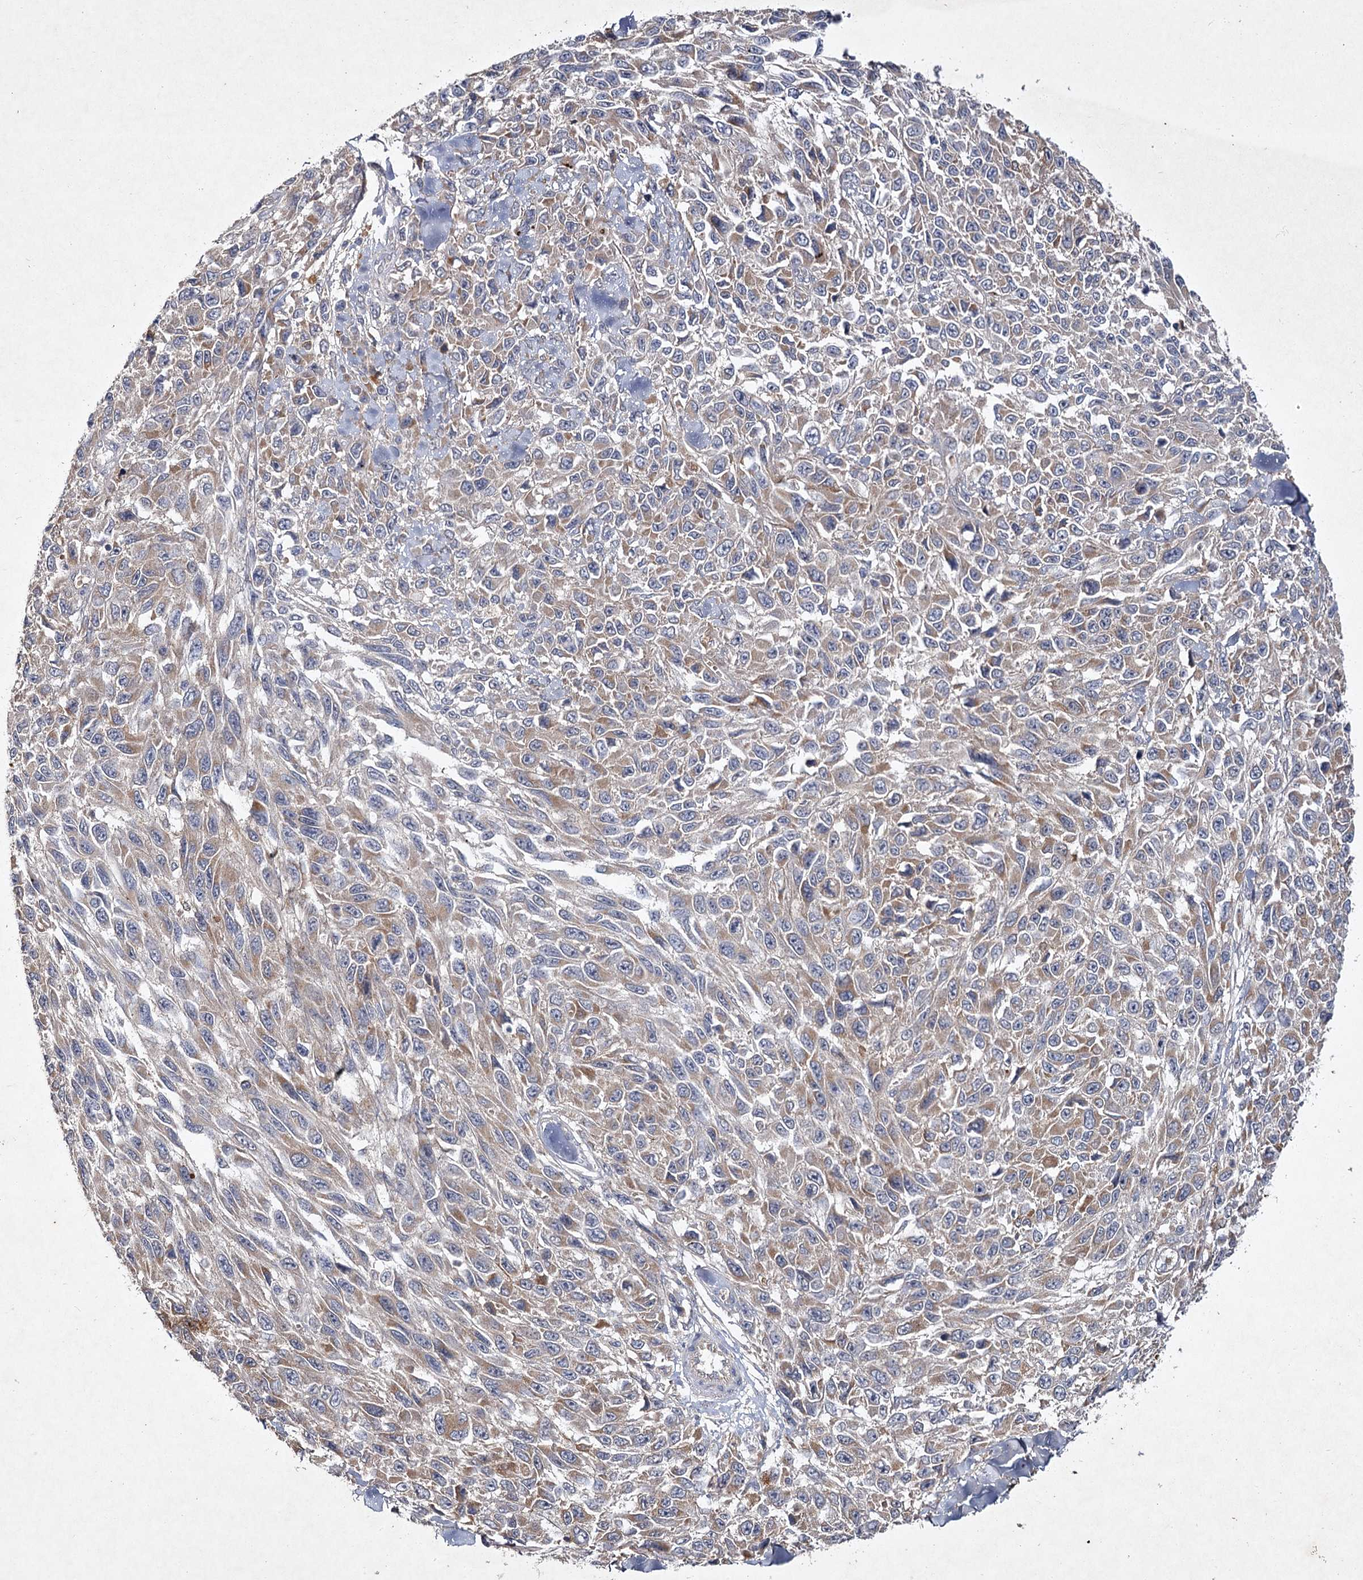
{"staining": {"intensity": "weak", "quantity": ">75%", "location": "cytoplasmic/membranous"}, "tissue": "melanoma", "cell_type": "Tumor cells", "image_type": "cancer", "snomed": [{"axis": "morphology", "description": "Malignant melanoma, NOS"}, {"axis": "topography", "description": "Skin"}], "caption": "Protein expression analysis of malignant melanoma exhibits weak cytoplasmic/membranous expression in about >75% of tumor cells.", "gene": "MFN1", "patient": {"sex": "female", "age": 96}}